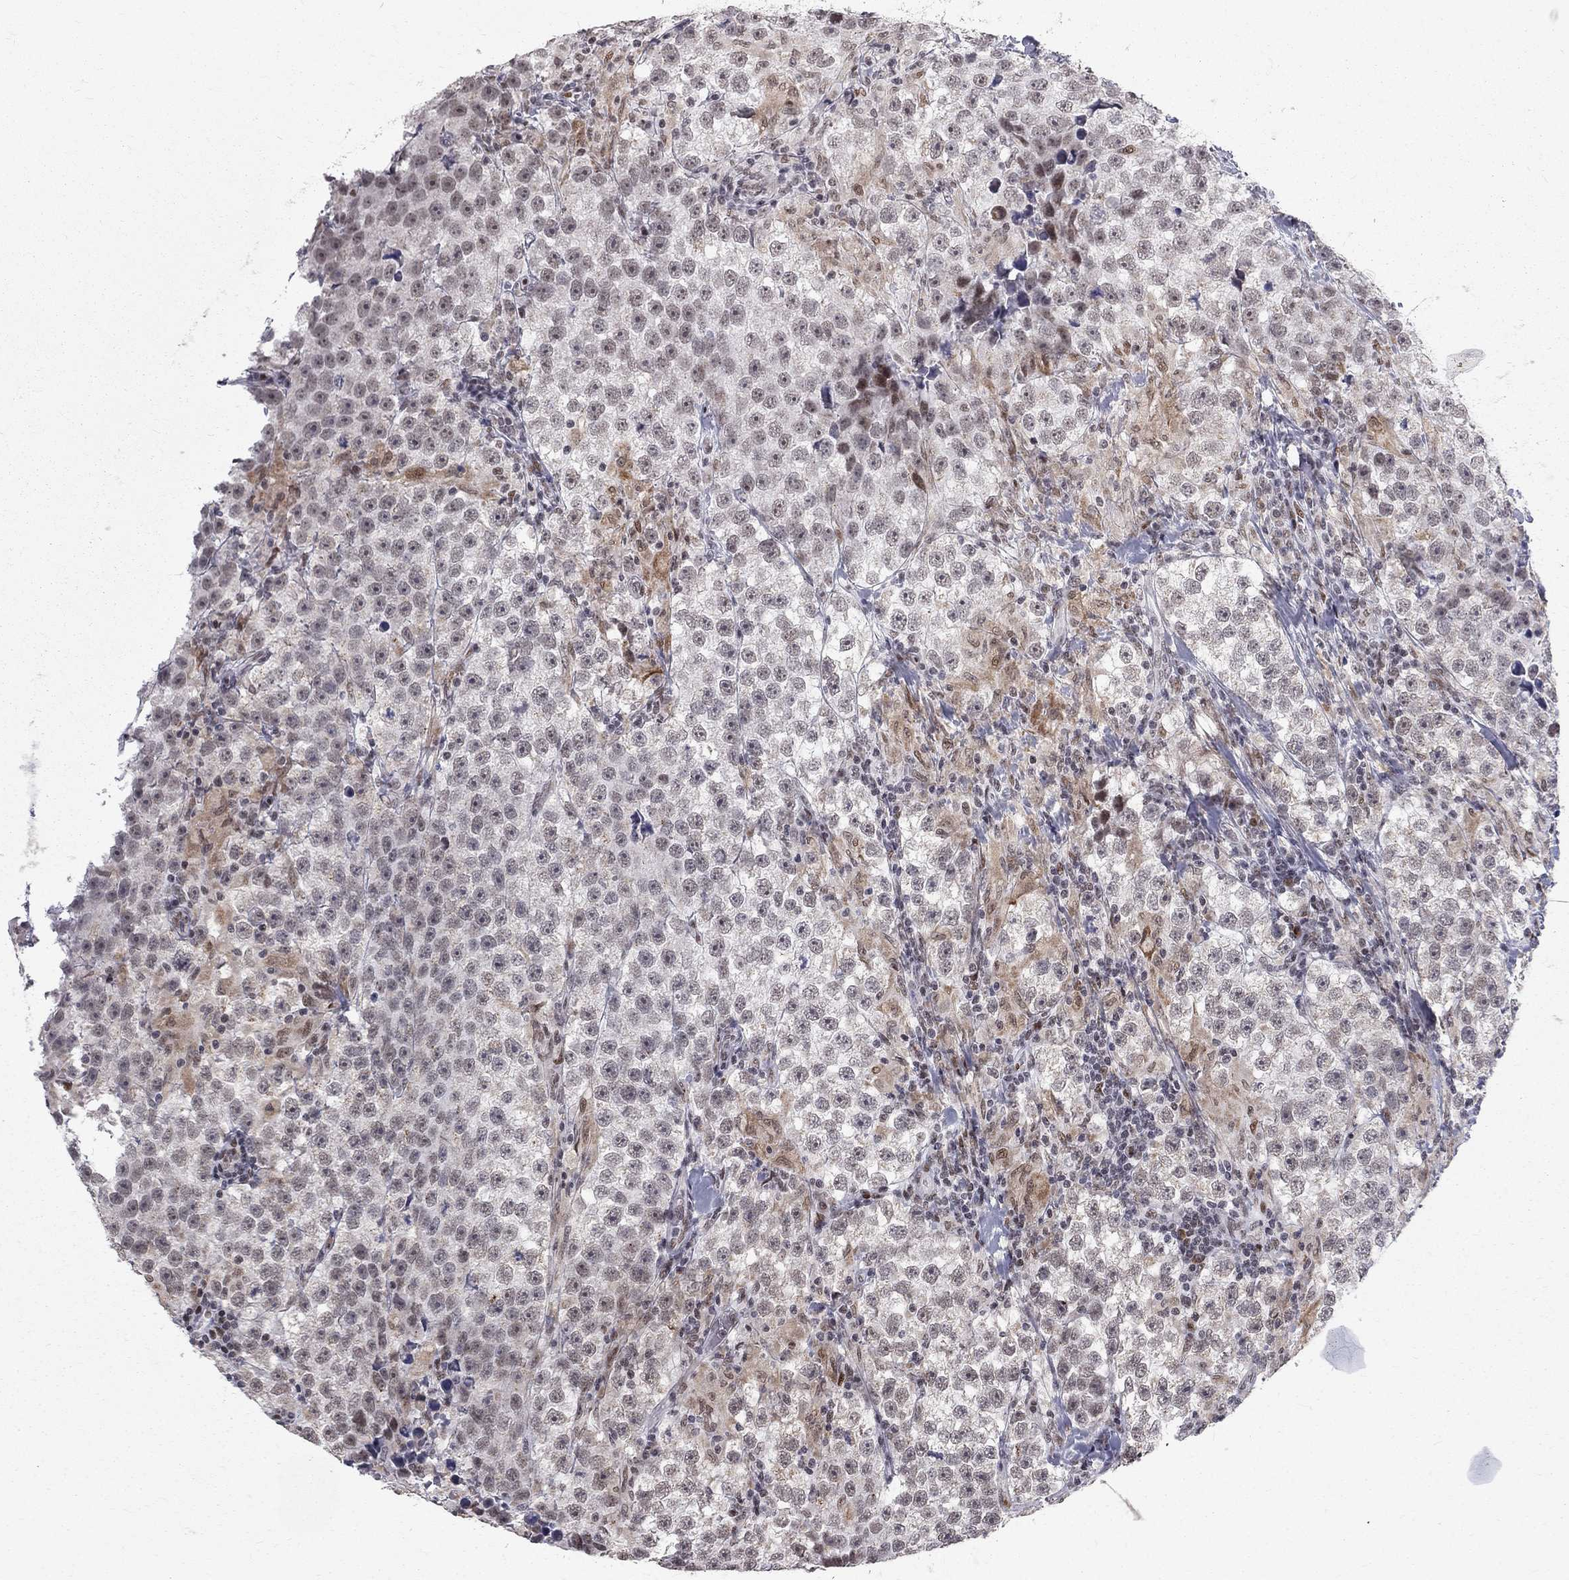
{"staining": {"intensity": "negative", "quantity": "none", "location": "none"}, "tissue": "testis cancer", "cell_type": "Tumor cells", "image_type": "cancer", "snomed": [{"axis": "morphology", "description": "Seminoma, NOS"}, {"axis": "topography", "description": "Testis"}], "caption": "The immunohistochemistry (IHC) photomicrograph has no significant positivity in tumor cells of testis seminoma tissue.", "gene": "TCEAL1", "patient": {"sex": "male", "age": 46}}